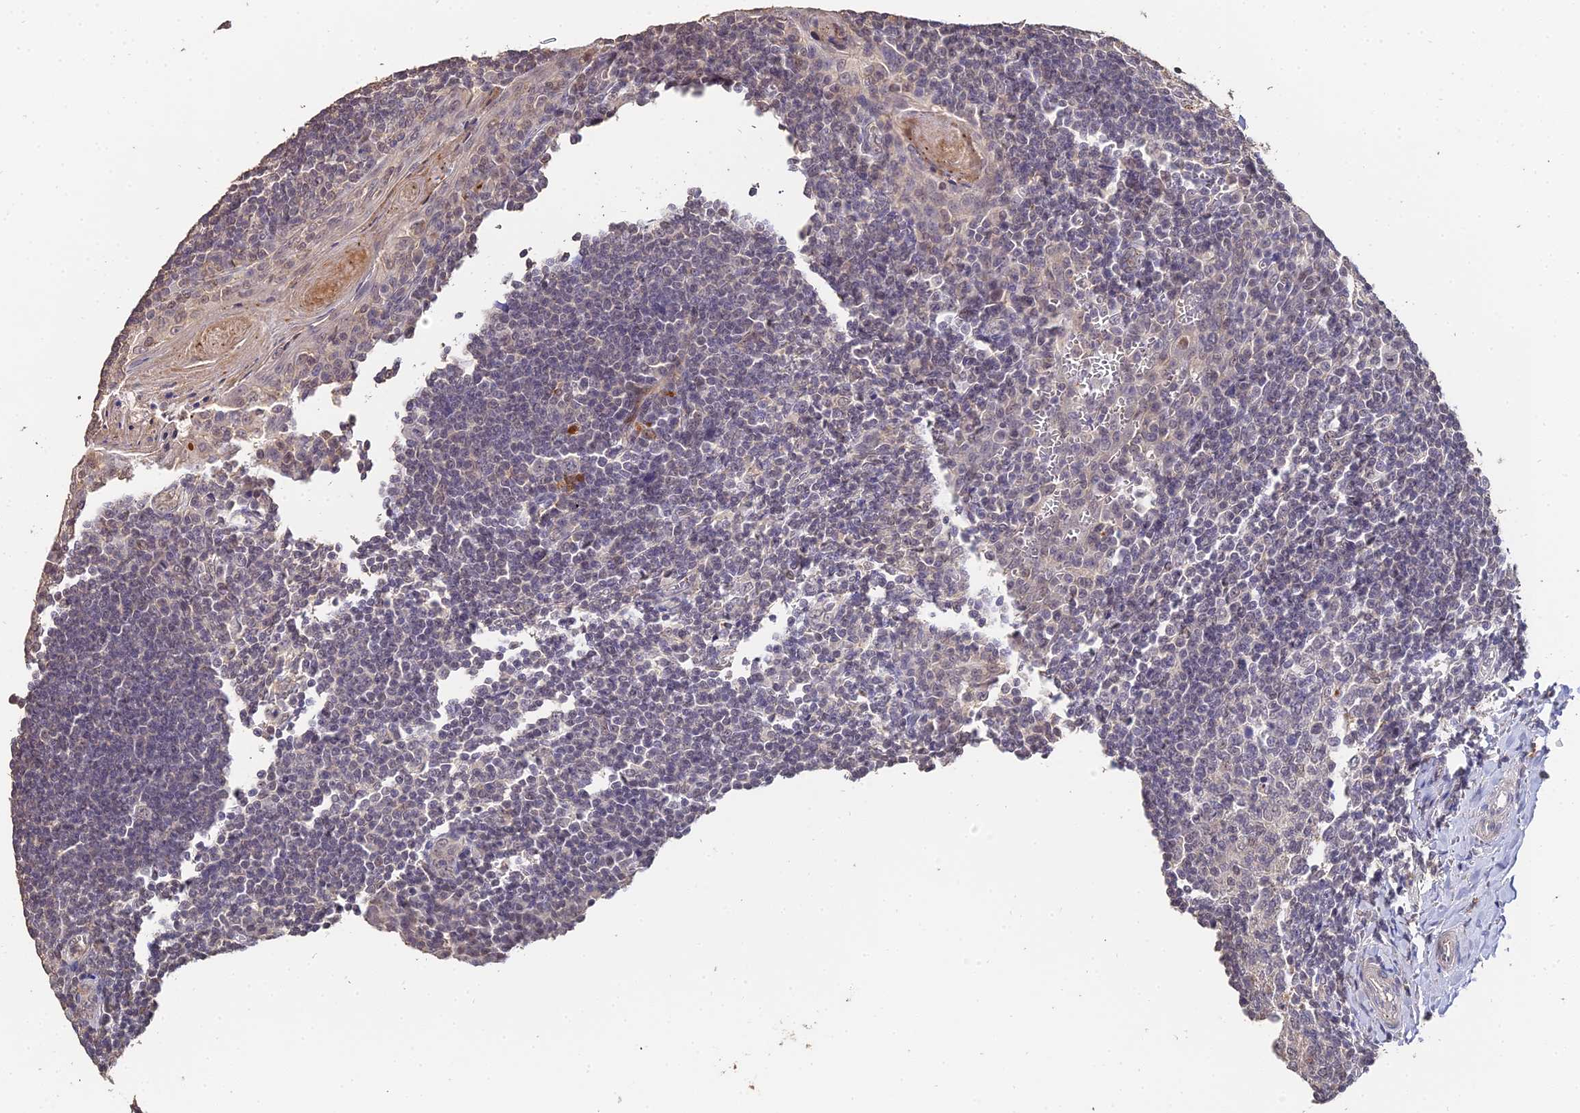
{"staining": {"intensity": "weak", "quantity": "<25%", "location": "nuclear"}, "tissue": "tonsil", "cell_type": "Germinal center cells", "image_type": "normal", "snomed": [{"axis": "morphology", "description": "Normal tissue, NOS"}, {"axis": "topography", "description": "Tonsil"}], "caption": "Histopathology image shows no protein expression in germinal center cells of benign tonsil.", "gene": "LSM5", "patient": {"sex": "male", "age": 27}}